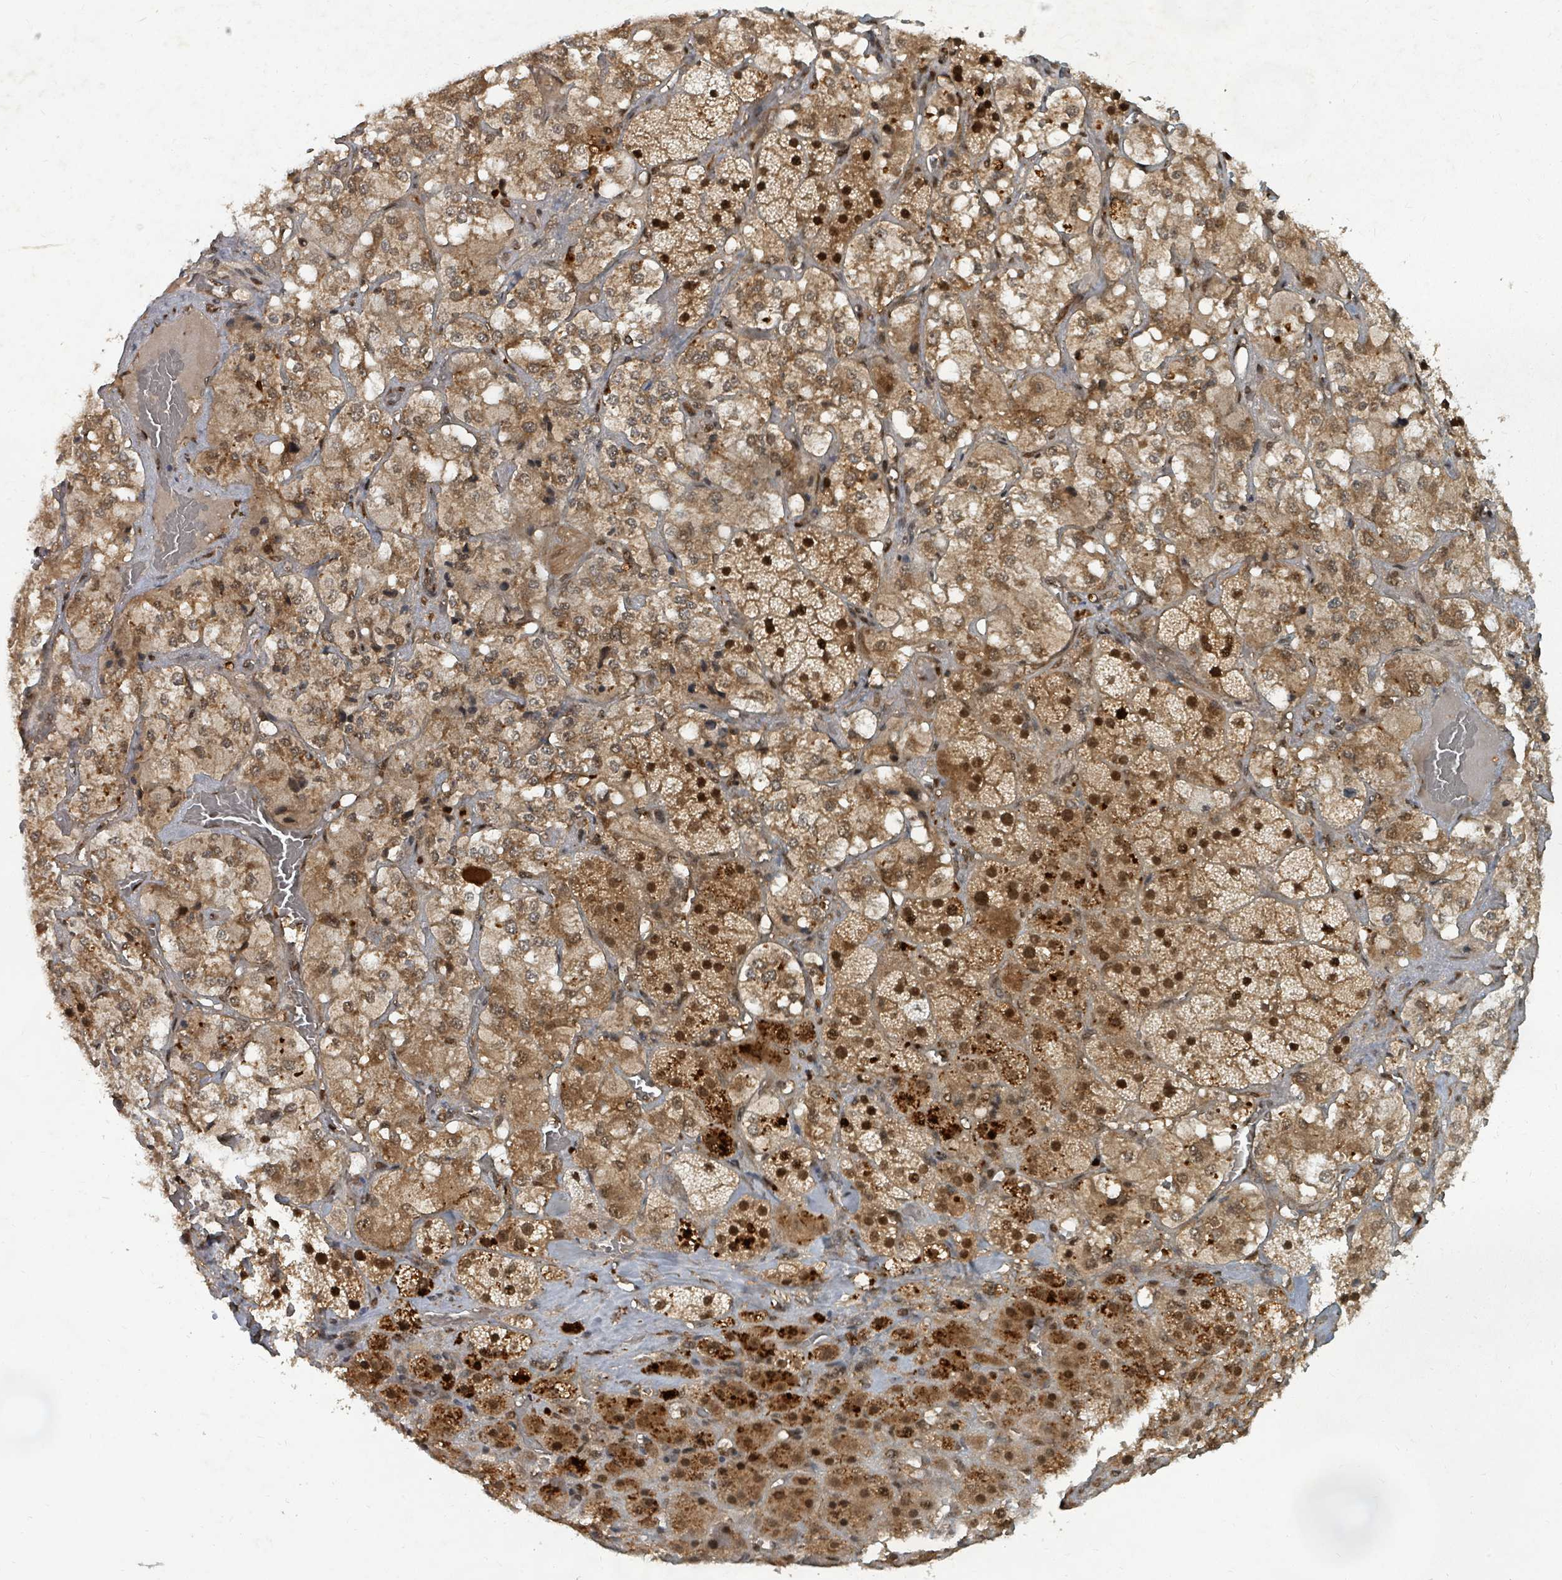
{"staining": {"intensity": "strong", "quantity": ">75%", "location": "cytoplasmic/membranous,nuclear"}, "tissue": "adrenal gland", "cell_type": "Glandular cells", "image_type": "normal", "snomed": [{"axis": "morphology", "description": "Normal tissue, NOS"}, {"axis": "topography", "description": "Adrenal gland"}], "caption": "High-power microscopy captured an immunohistochemistry micrograph of unremarkable adrenal gland, revealing strong cytoplasmic/membranous,nuclear positivity in approximately >75% of glandular cells. The protein of interest is stained brown, and the nuclei are stained in blue (DAB (3,3'-diaminobenzidine) IHC with brightfield microscopy, high magnification).", "gene": "KDM4E", "patient": {"sex": "male", "age": 57}}